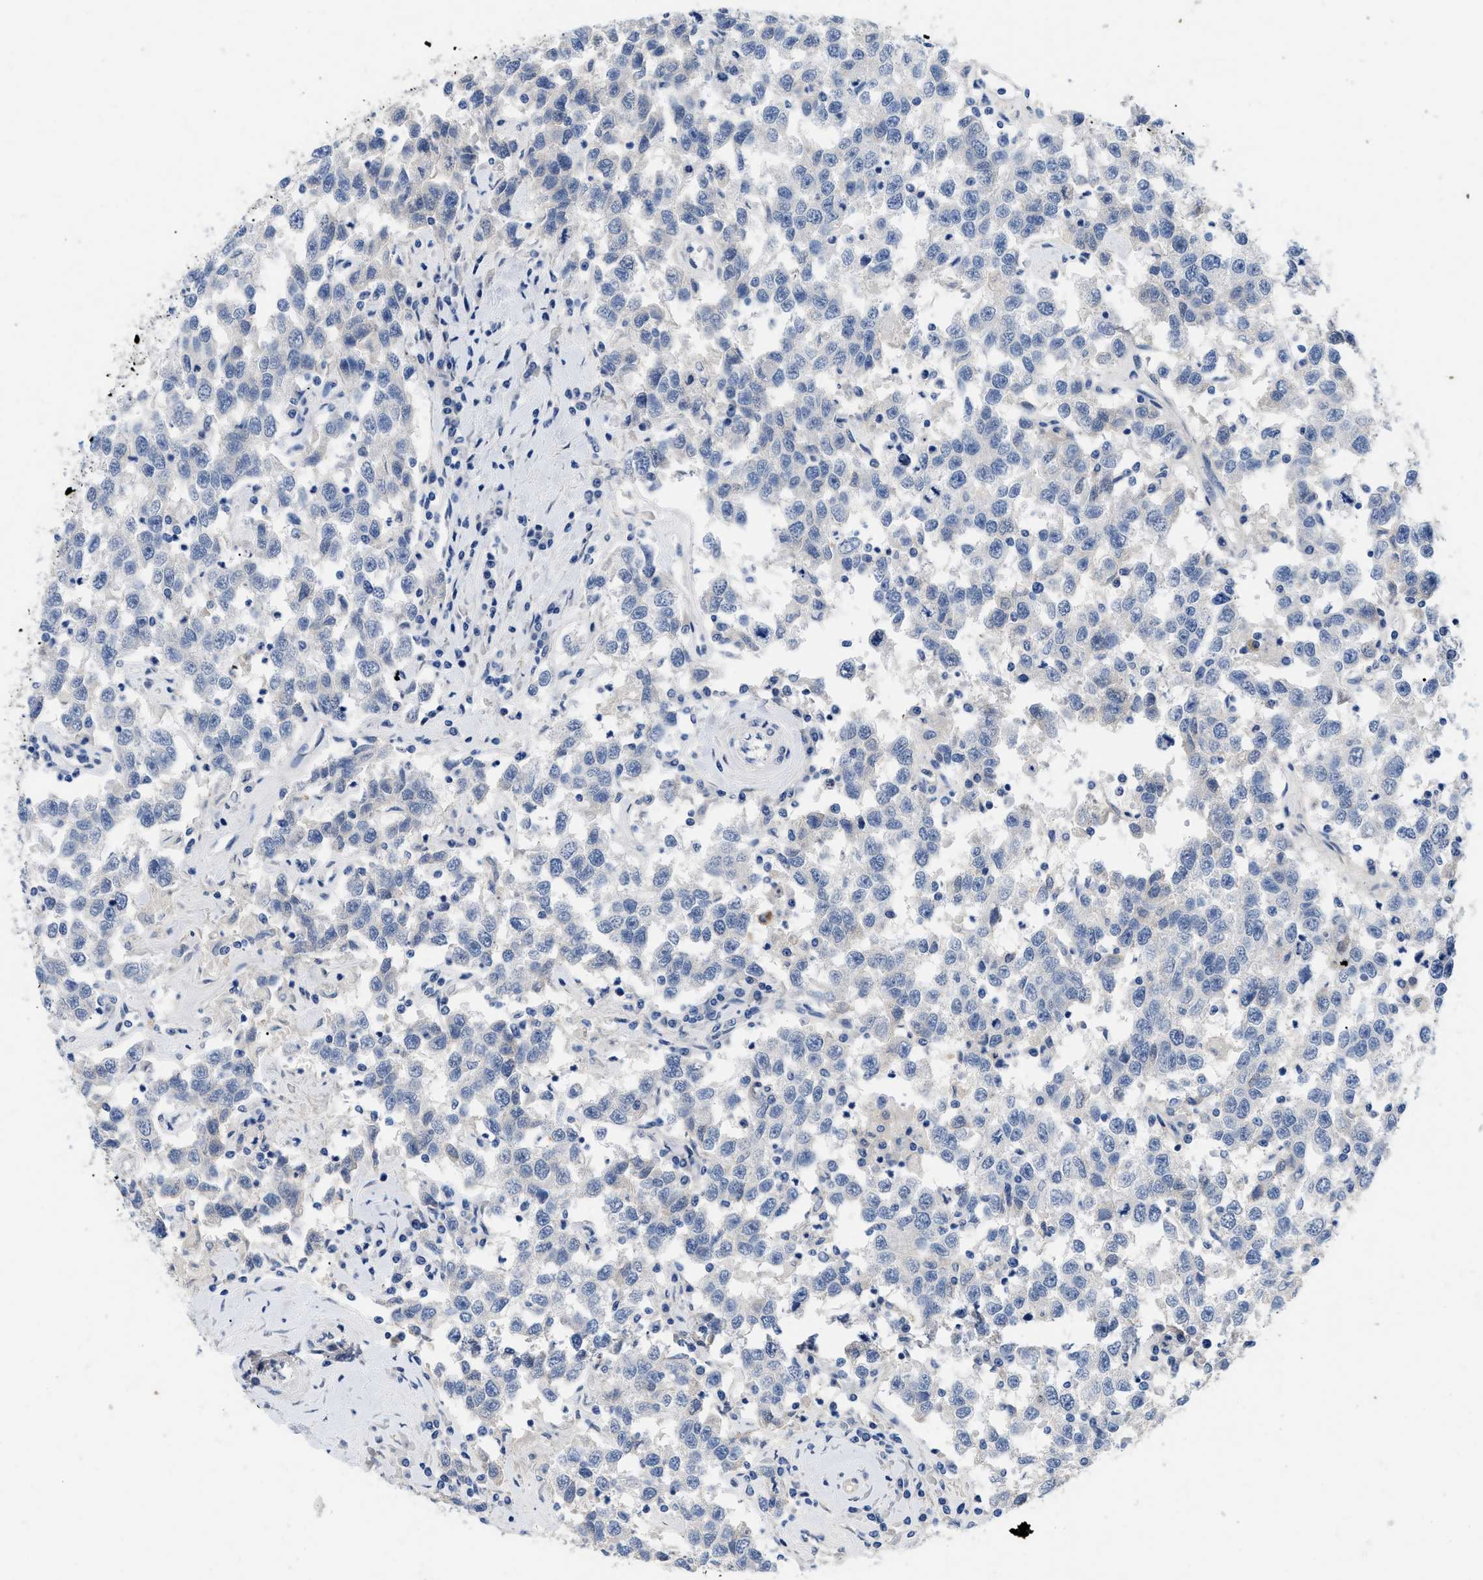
{"staining": {"intensity": "negative", "quantity": "none", "location": "none"}, "tissue": "testis cancer", "cell_type": "Tumor cells", "image_type": "cancer", "snomed": [{"axis": "morphology", "description": "Seminoma, NOS"}, {"axis": "topography", "description": "Testis"}], "caption": "IHC image of human testis cancer stained for a protein (brown), which exhibits no expression in tumor cells. Brightfield microscopy of immunohistochemistry stained with DAB (brown) and hematoxylin (blue), captured at high magnification.", "gene": "NFIX", "patient": {"sex": "male", "age": 41}}